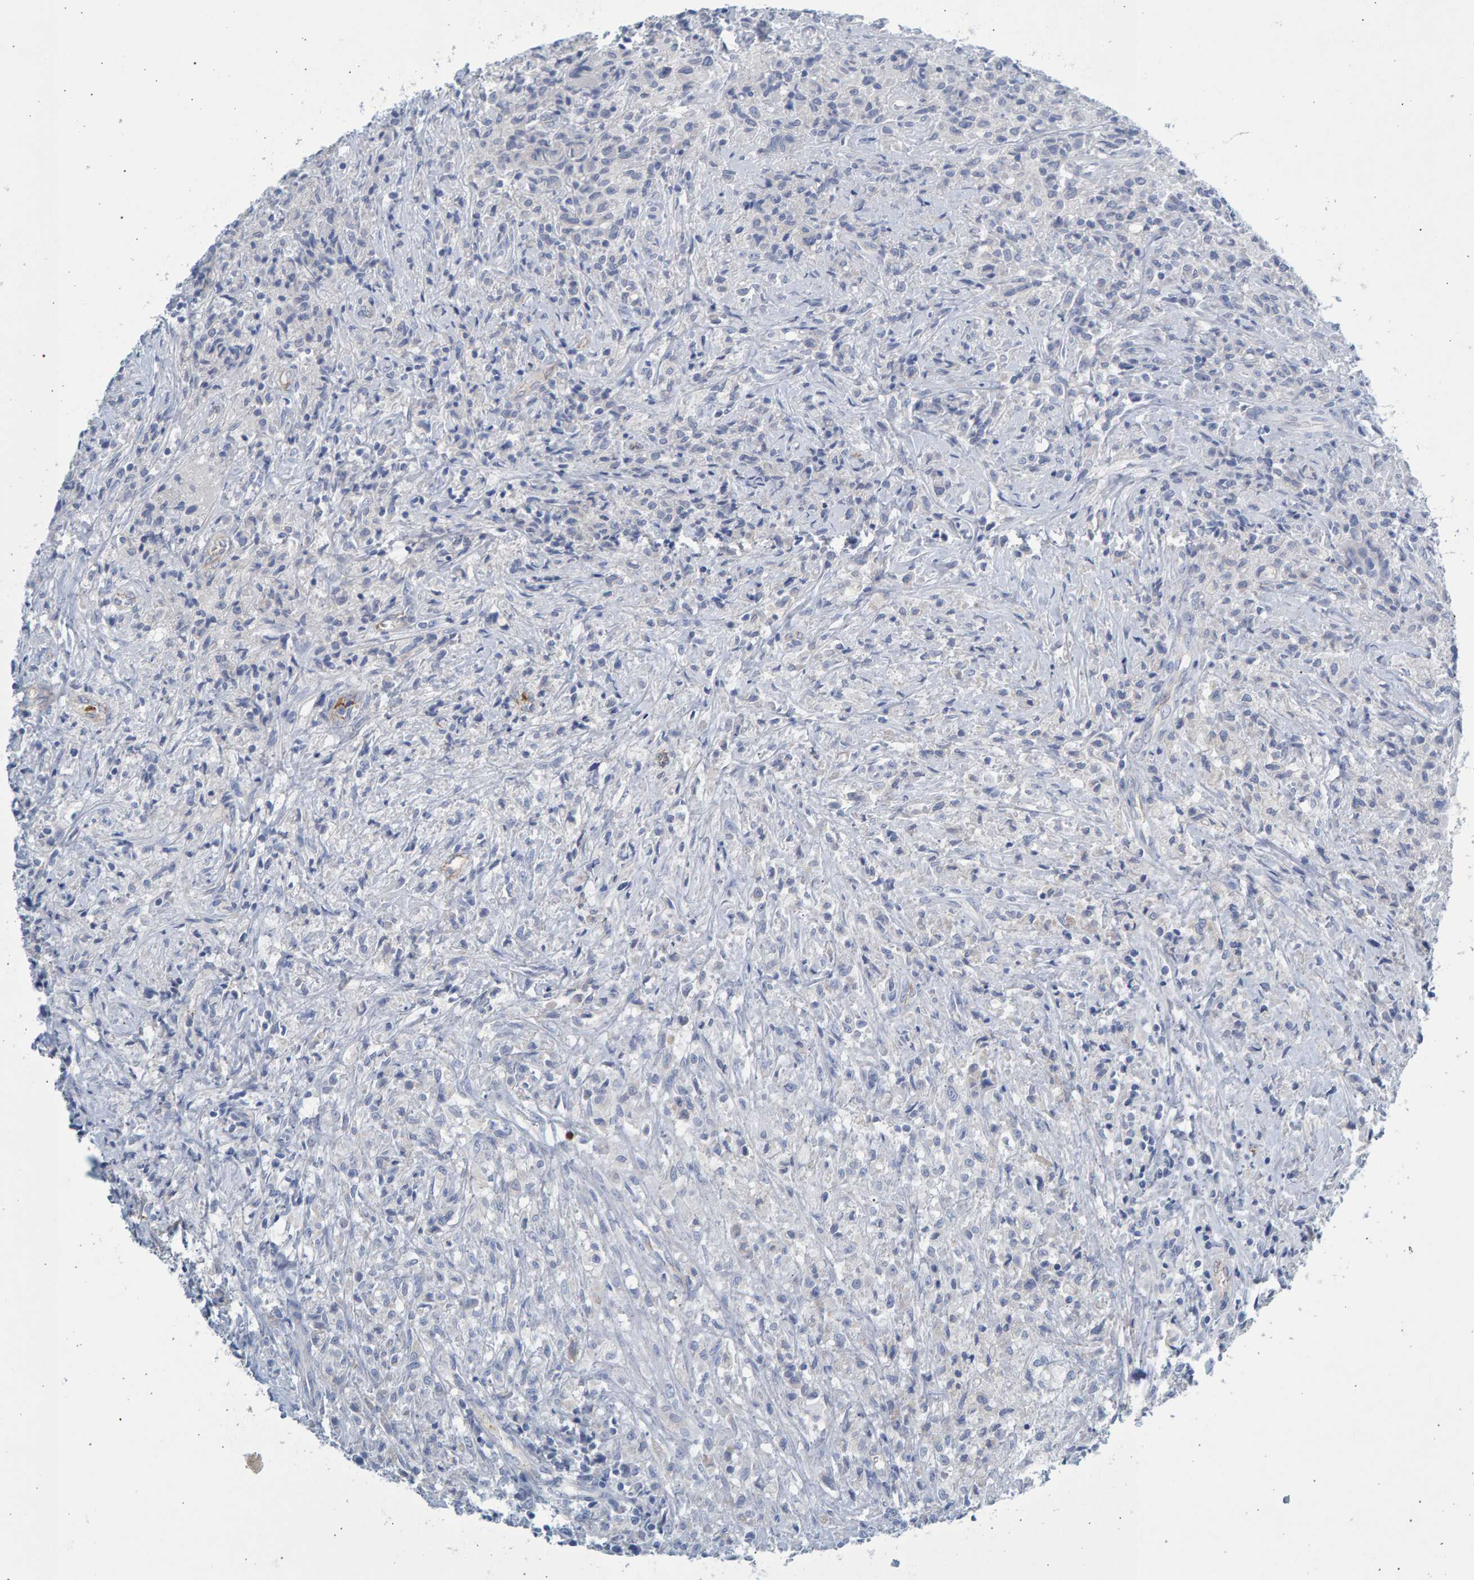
{"staining": {"intensity": "negative", "quantity": "none", "location": "none"}, "tissue": "testis cancer", "cell_type": "Tumor cells", "image_type": "cancer", "snomed": [{"axis": "morphology", "description": "Carcinoma, Embryonal, NOS"}, {"axis": "topography", "description": "Testis"}], "caption": "An image of testis embryonal carcinoma stained for a protein reveals no brown staining in tumor cells. (DAB (3,3'-diaminobenzidine) IHC, high magnification).", "gene": "SLC34A3", "patient": {"sex": "male", "age": 2}}